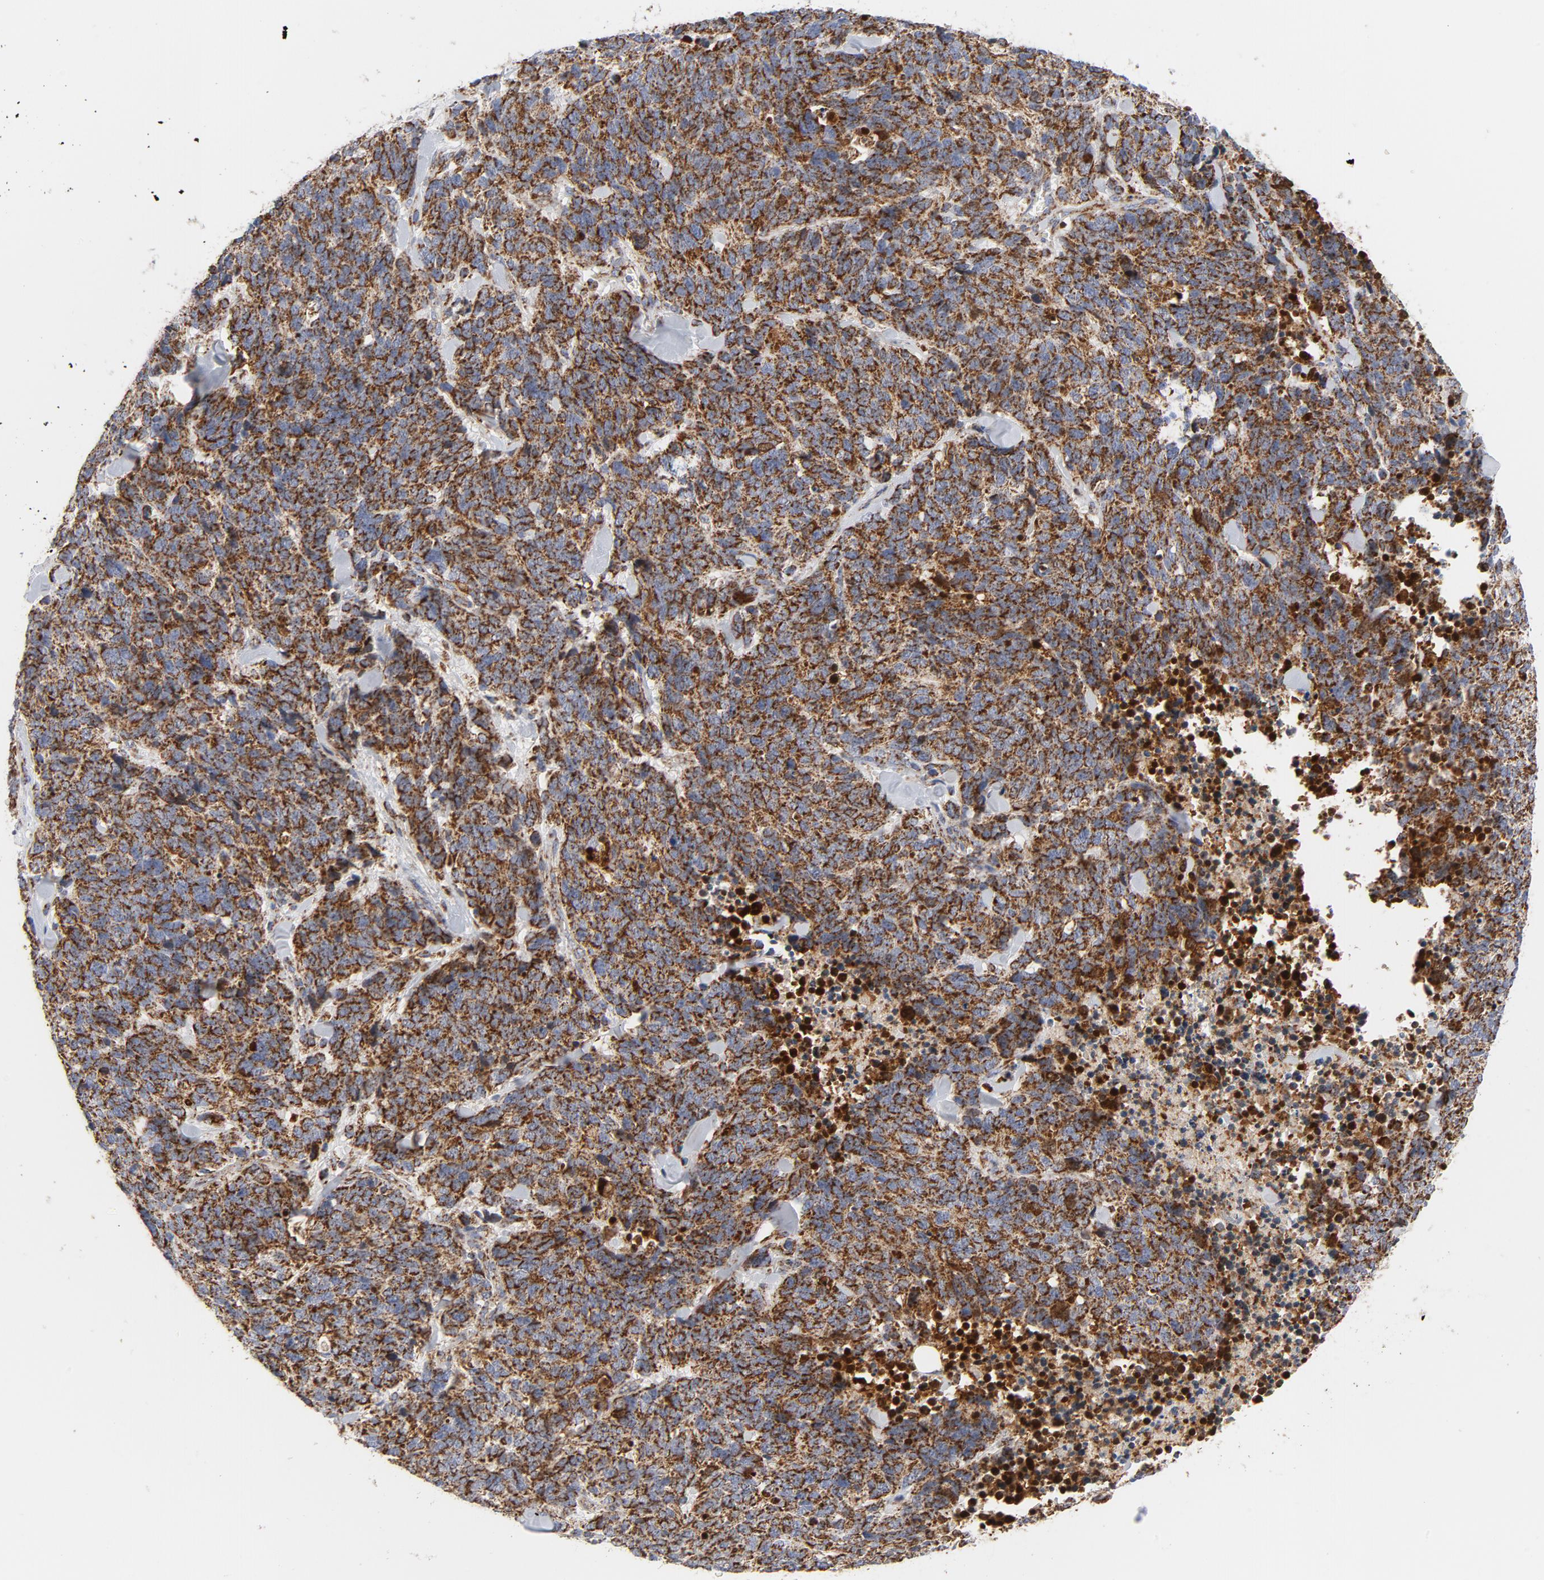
{"staining": {"intensity": "strong", "quantity": ">75%", "location": "cytoplasmic/membranous"}, "tissue": "lung cancer", "cell_type": "Tumor cells", "image_type": "cancer", "snomed": [{"axis": "morphology", "description": "Neoplasm, malignant, NOS"}, {"axis": "topography", "description": "Lung"}], "caption": "This photomicrograph reveals immunohistochemistry (IHC) staining of lung malignant neoplasm, with high strong cytoplasmic/membranous expression in about >75% of tumor cells.", "gene": "CYCS", "patient": {"sex": "female", "age": 58}}